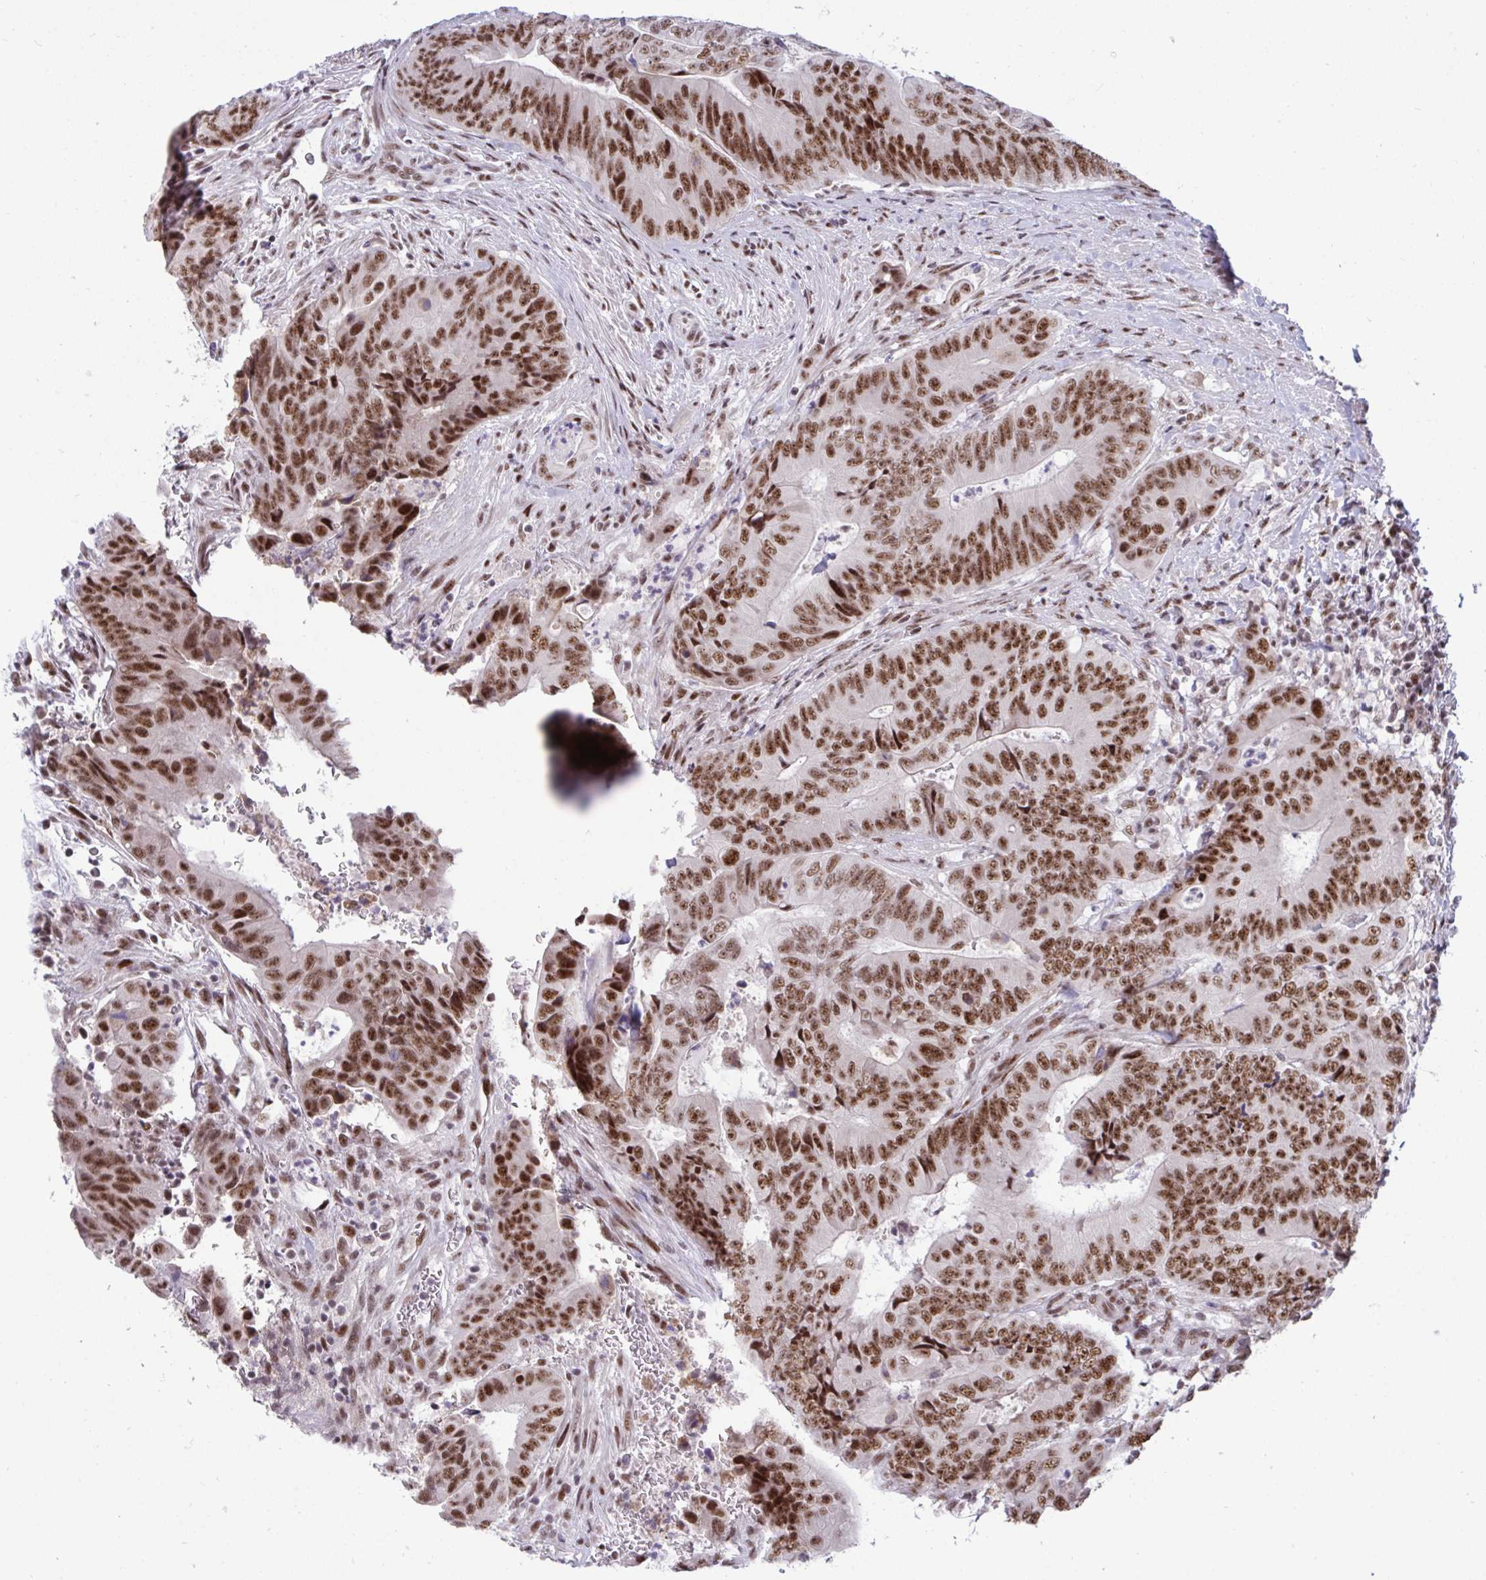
{"staining": {"intensity": "moderate", "quantity": ">75%", "location": "nuclear"}, "tissue": "colorectal cancer", "cell_type": "Tumor cells", "image_type": "cancer", "snomed": [{"axis": "morphology", "description": "Adenocarcinoma, NOS"}, {"axis": "topography", "description": "Colon"}], "caption": "A brown stain highlights moderate nuclear positivity of a protein in colorectal cancer (adenocarcinoma) tumor cells.", "gene": "WBP11", "patient": {"sex": "female", "age": 48}}